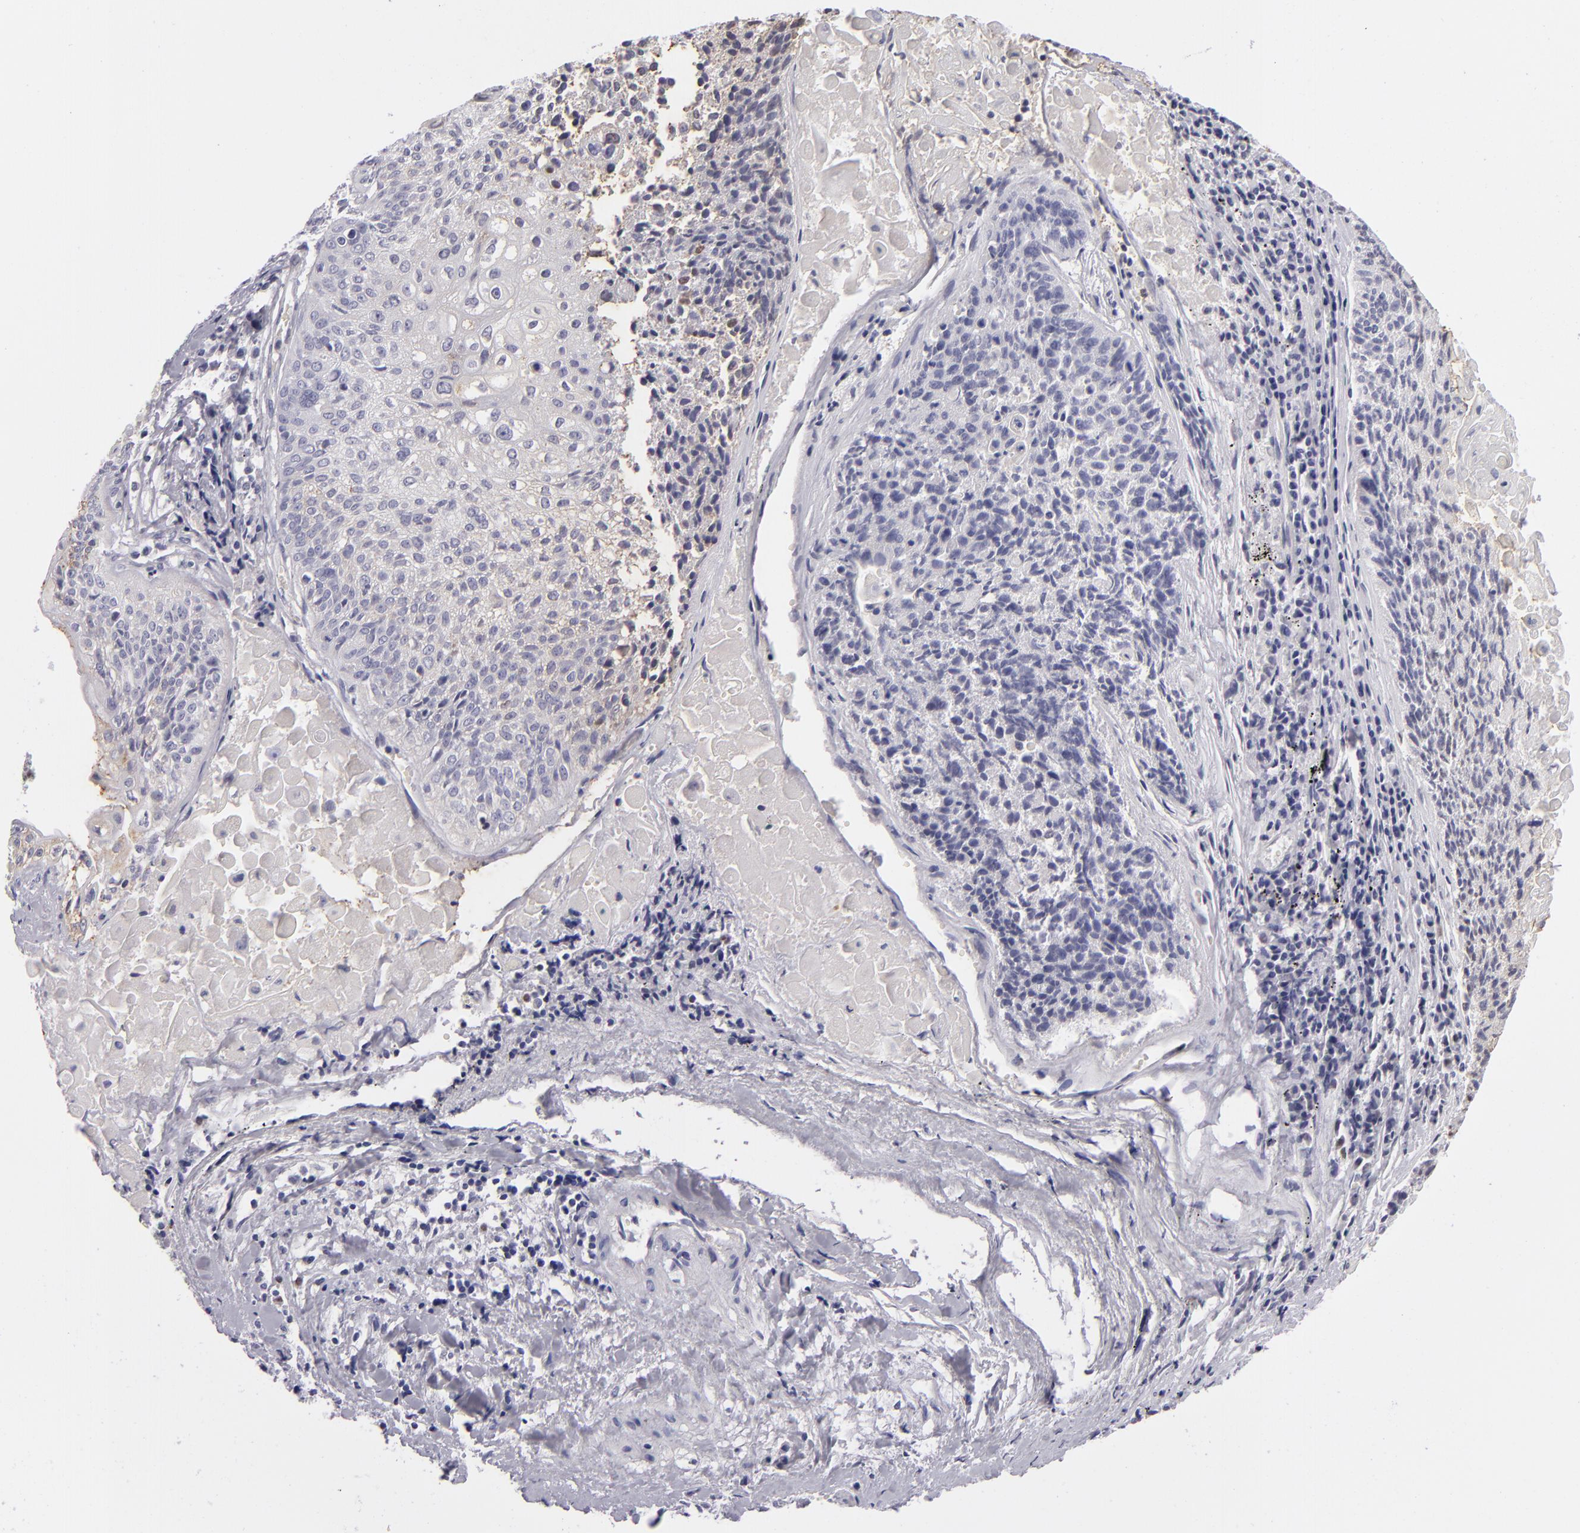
{"staining": {"intensity": "negative", "quantity": "none", "location": "none"}, "tissue": "lung cancer", "cell_type": "Tumor cells", "image_type": "cancer", "snomed": [{"axis": "morphology", "description": "Adenocarcinoma, NOS"}, {"axis": "topography", "description": "Lung"}], "caption": "Lung adenocarcinoma stained for a protein using immunohistochemistry exhibits no expression tumor cells.", "gene": "TNNC1", "patient": {"sex": "male", "age": 60}}